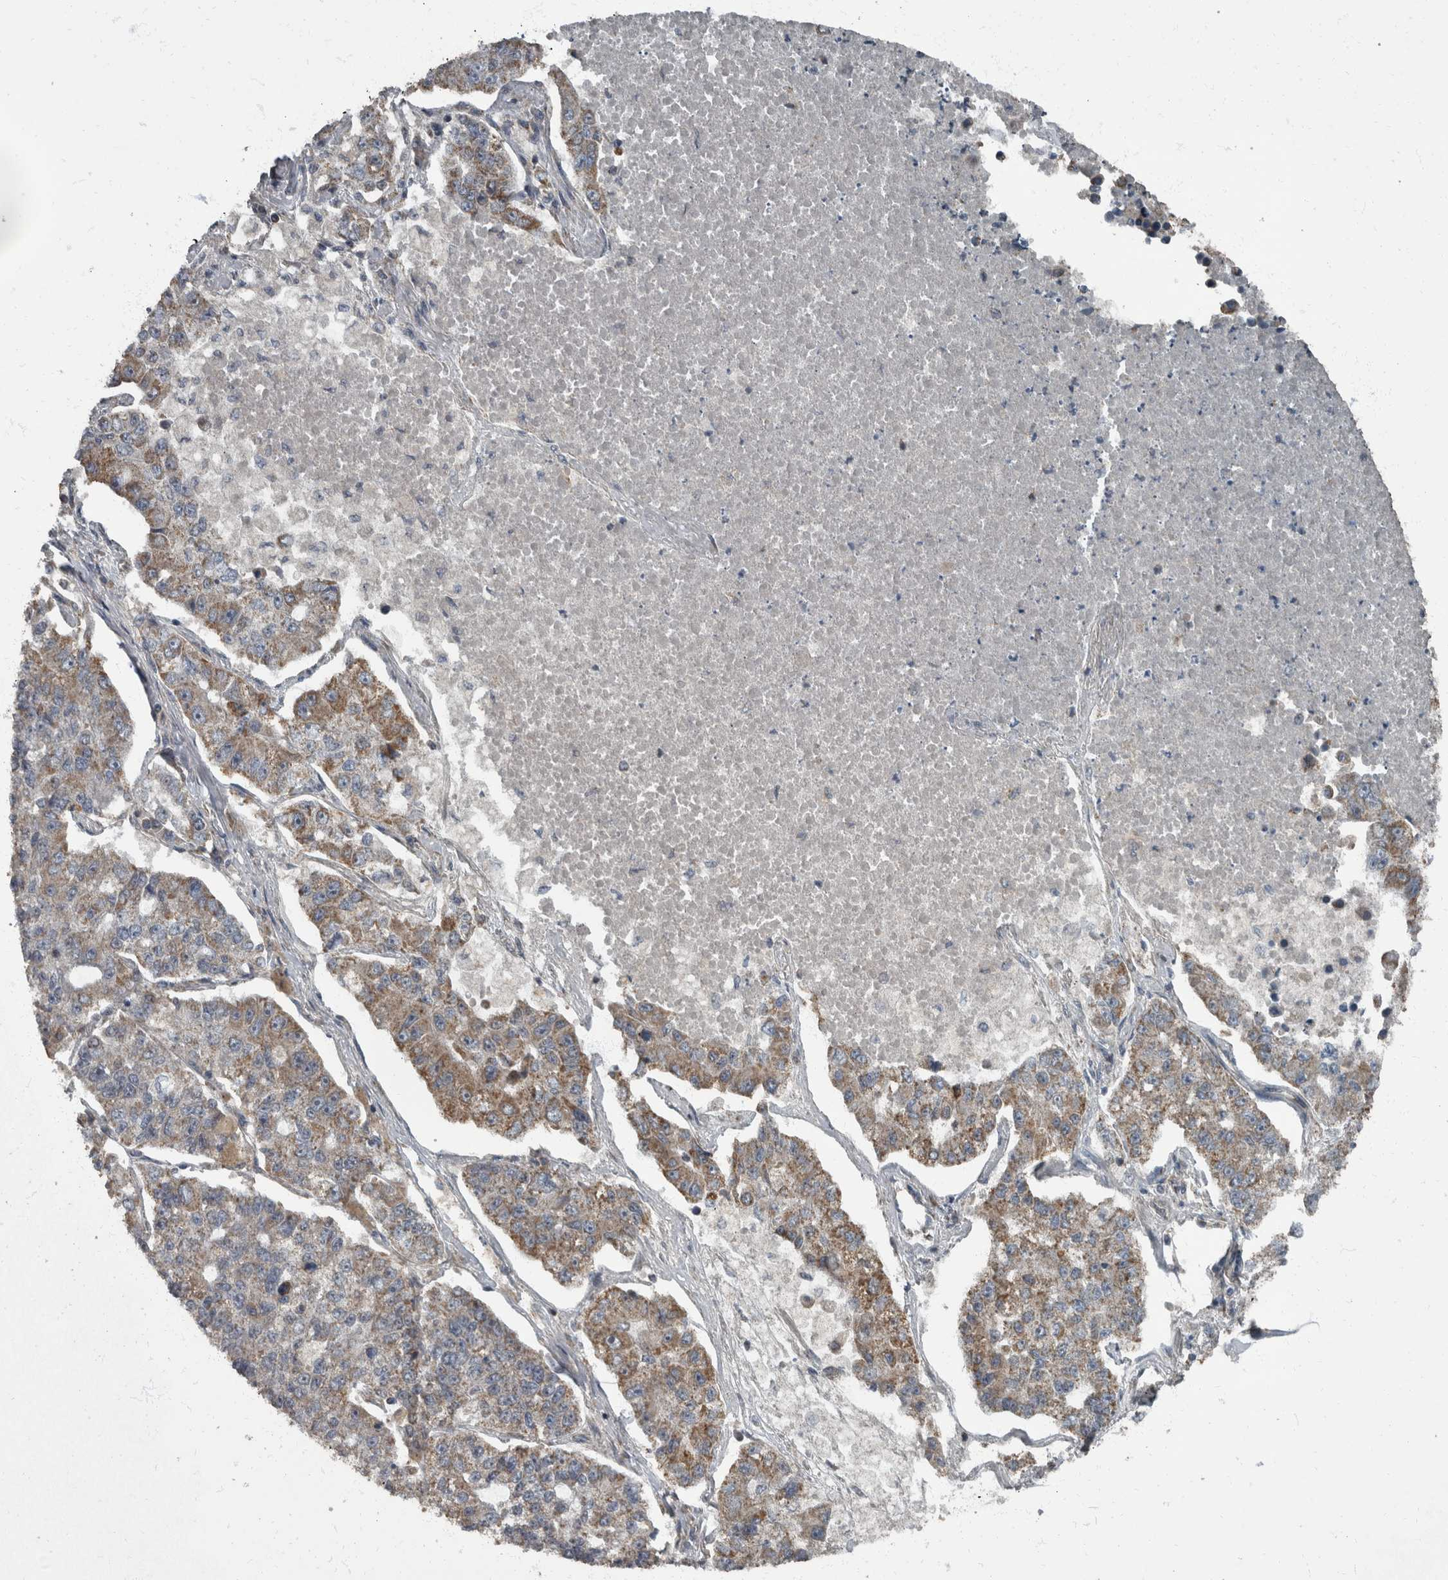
{"staining": {"intensity": "moderate", "quantity": "<25%", "location": "cytoplasmic/membranous"}, "tissue": "lung cancer", "cell_type": "Tumor cells", "image_type": "cancer", "snomed": [{"axis": "morphology", "description": "Adenocarcinoma, NOS"}, {"axis": "topography", "description": "Lung"}], "caption": "Moderate cytoplasmic/membranous positivity for a protein is seen in about <25% of tumor cells of adenocarcinoma (lung) using immunohistochemistry (IHC).", "gene": "RABGGTB", "patient": {"sex": "male", "age": 49}}